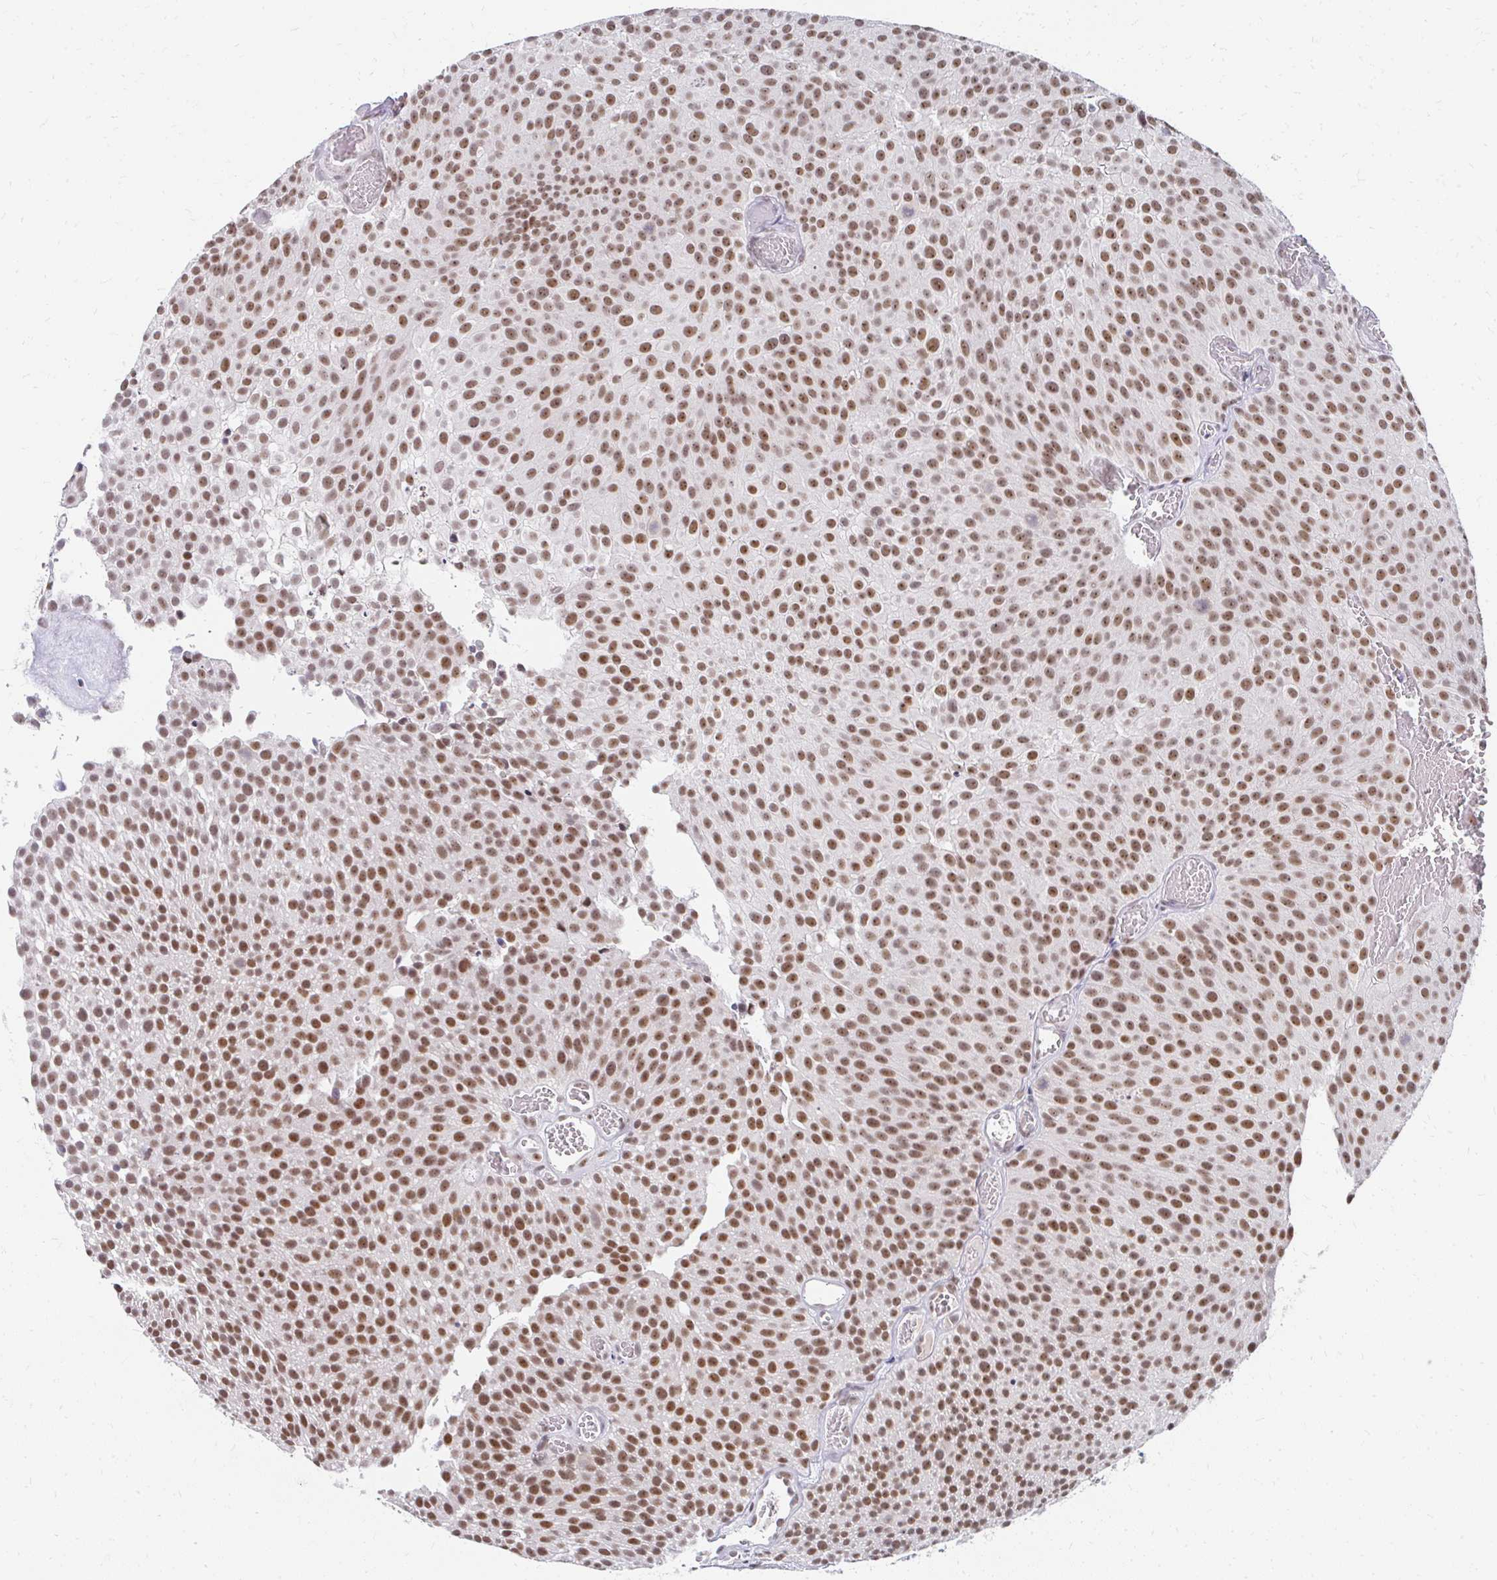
{"staining": {"intensity": "moderate", "quantity": ">75%", "location": "nuclear"}, "tissue": "urothelial cancer", "cell_type": "Tumor cells", "image_type": "cancer", "snomed": [{"axis": "morphology", "description": "Urothelial carcinoma, Low grade"}, {"axis": "topography", "description": "Urinary bladder"}], "caption": "The immunohistochemical stain labels moderate nuclear expression in tumor cells of urothelial carcinoma (low-grade) tissue.", "gene": "GTF2H1", "patient": {"sex": "female", "age": 79}}